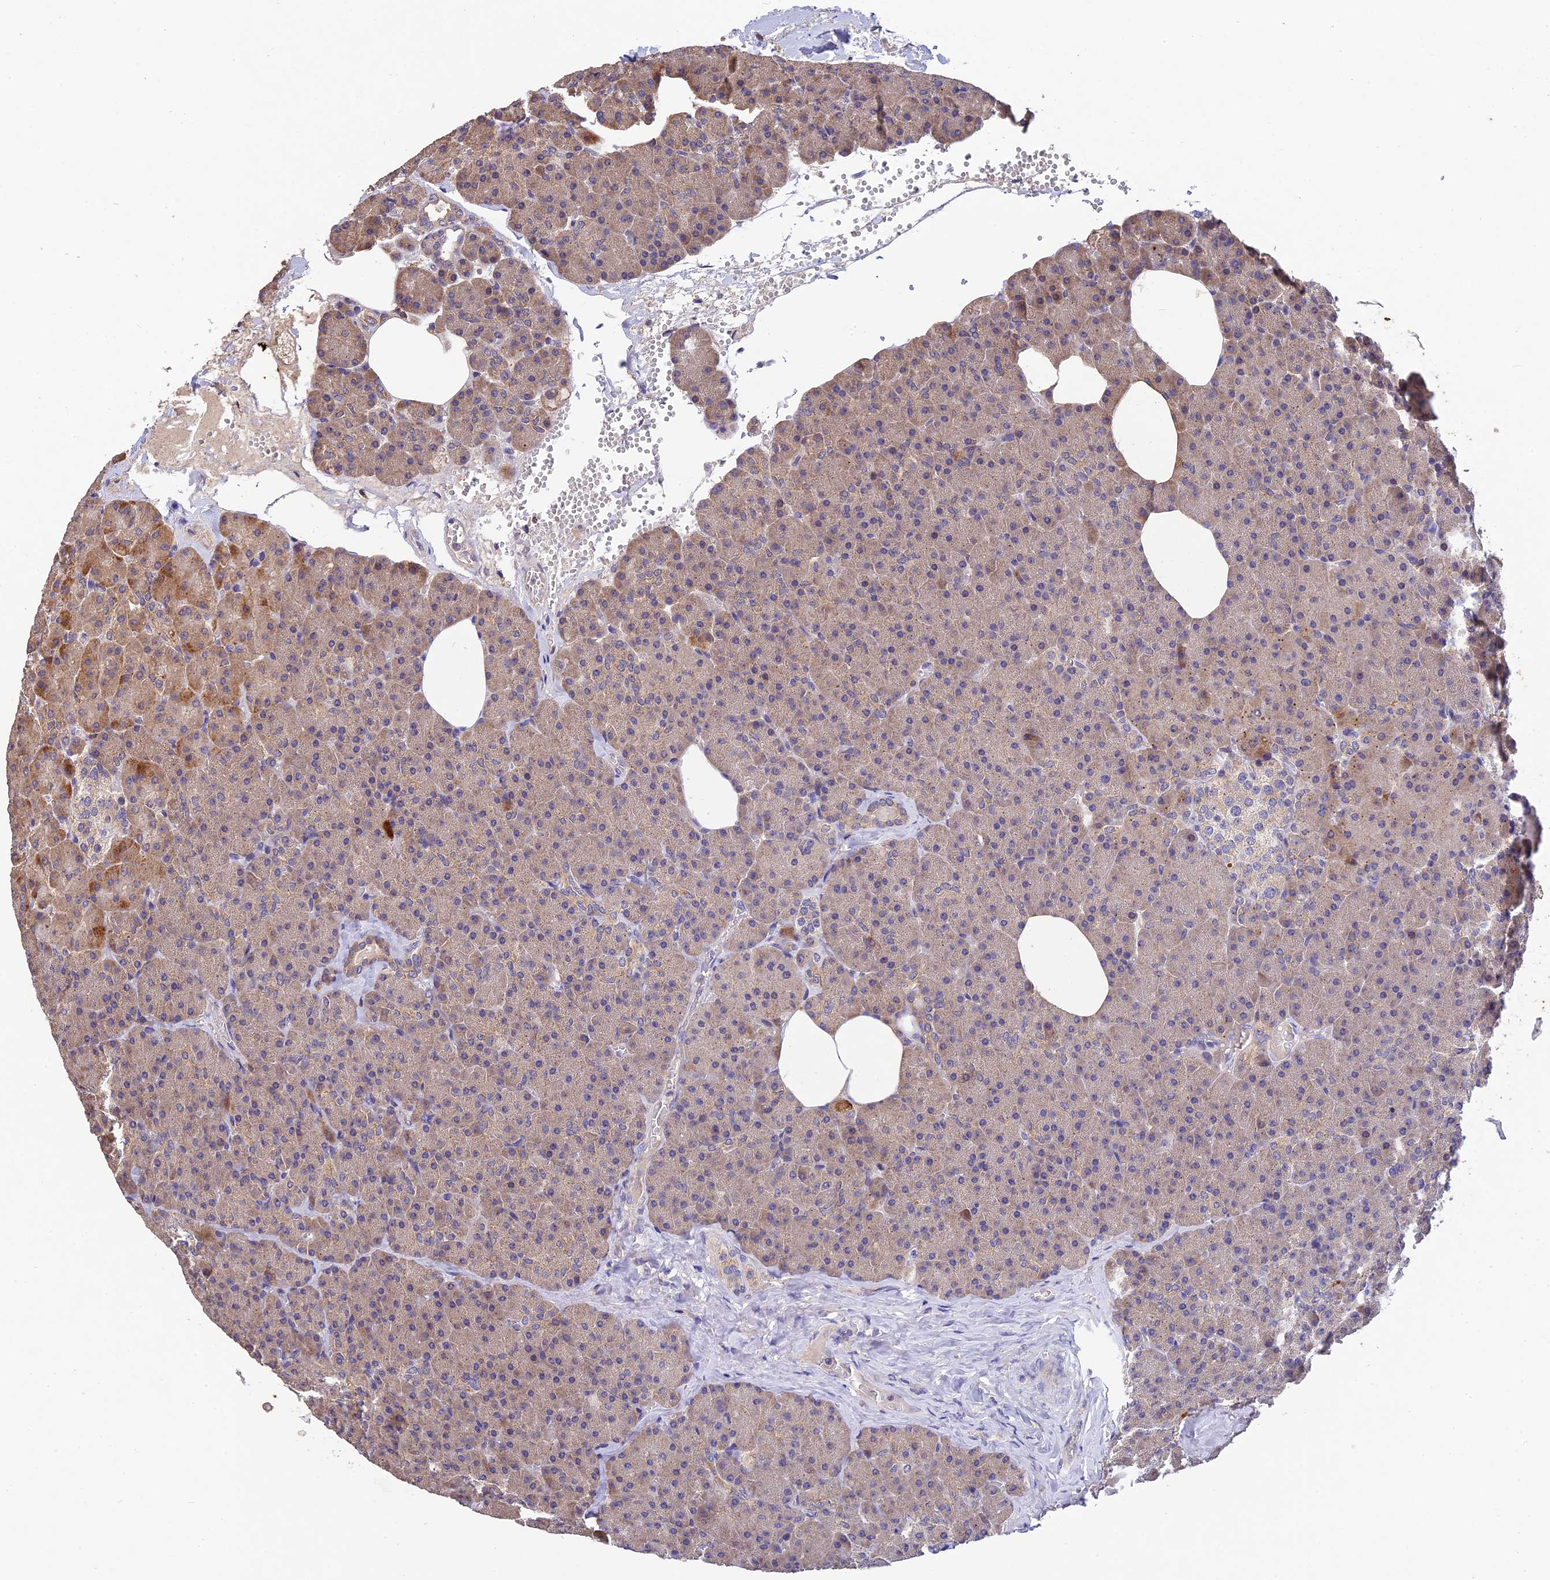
{"staining": {"intensity": "weak", "quantity": ">75%", "location": "cytoplasmic/membranous"}, "tissue": "pancreas", "cell_type": "Exocrine glandular cells", "image_type": "normal", "snomed": [{"axis": "morphology", "description": "Normal tissue, NOS"}, {"axis": "morphology", "description": "Carcinoid, malignant, NOS"}, {"axis": "topography", "description": "Pancreas"}], "caption": "Human pancreas stained with a brown dye exhibits weak cytoplasmic/membranous positive expression in approximately >75% of exocrine glandular cells.", "gene": "DENND5B", "patient": {"sex": "female", "age": 35}}